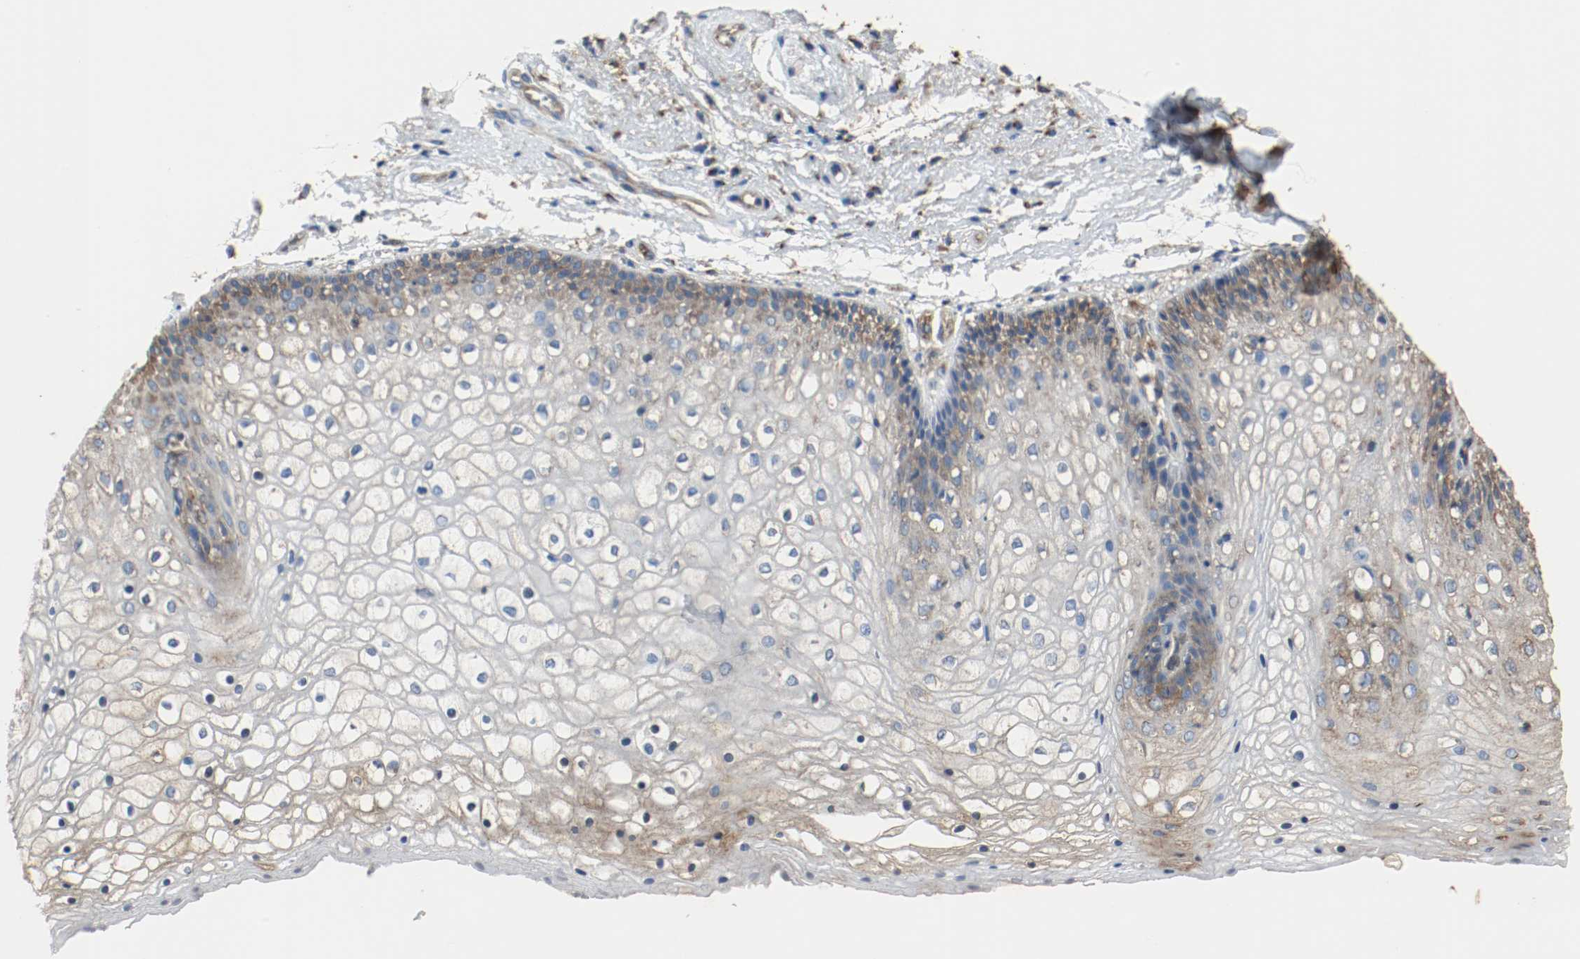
{"staining": {"intensity": "moderate", "quantity": "25%-75%", "location": "cytoplasmic/membranous"}, "tissue": "vagina", "cell_type": "Squamous epithelial cells", "image_type": "normal", "snomed": [{"axis": "morphology", "description": "Normal tissue, NOS"}, {"axis": "topography", "description": "Vagina"}], "caption": "Immunohistochemistry (DAB (3,3'-diaminobenzidine)) staining of normal vagina displays moderate cytoplasmic/membranous protein positivity in about 25%-75% of squamous epithelial cells. Immunohistochemistry (ihc) stains the protein of interest in brown and the nuclei are stained blue.", "gene": "TUBA3D", "patient": {"sex": "female", "age": 34}}